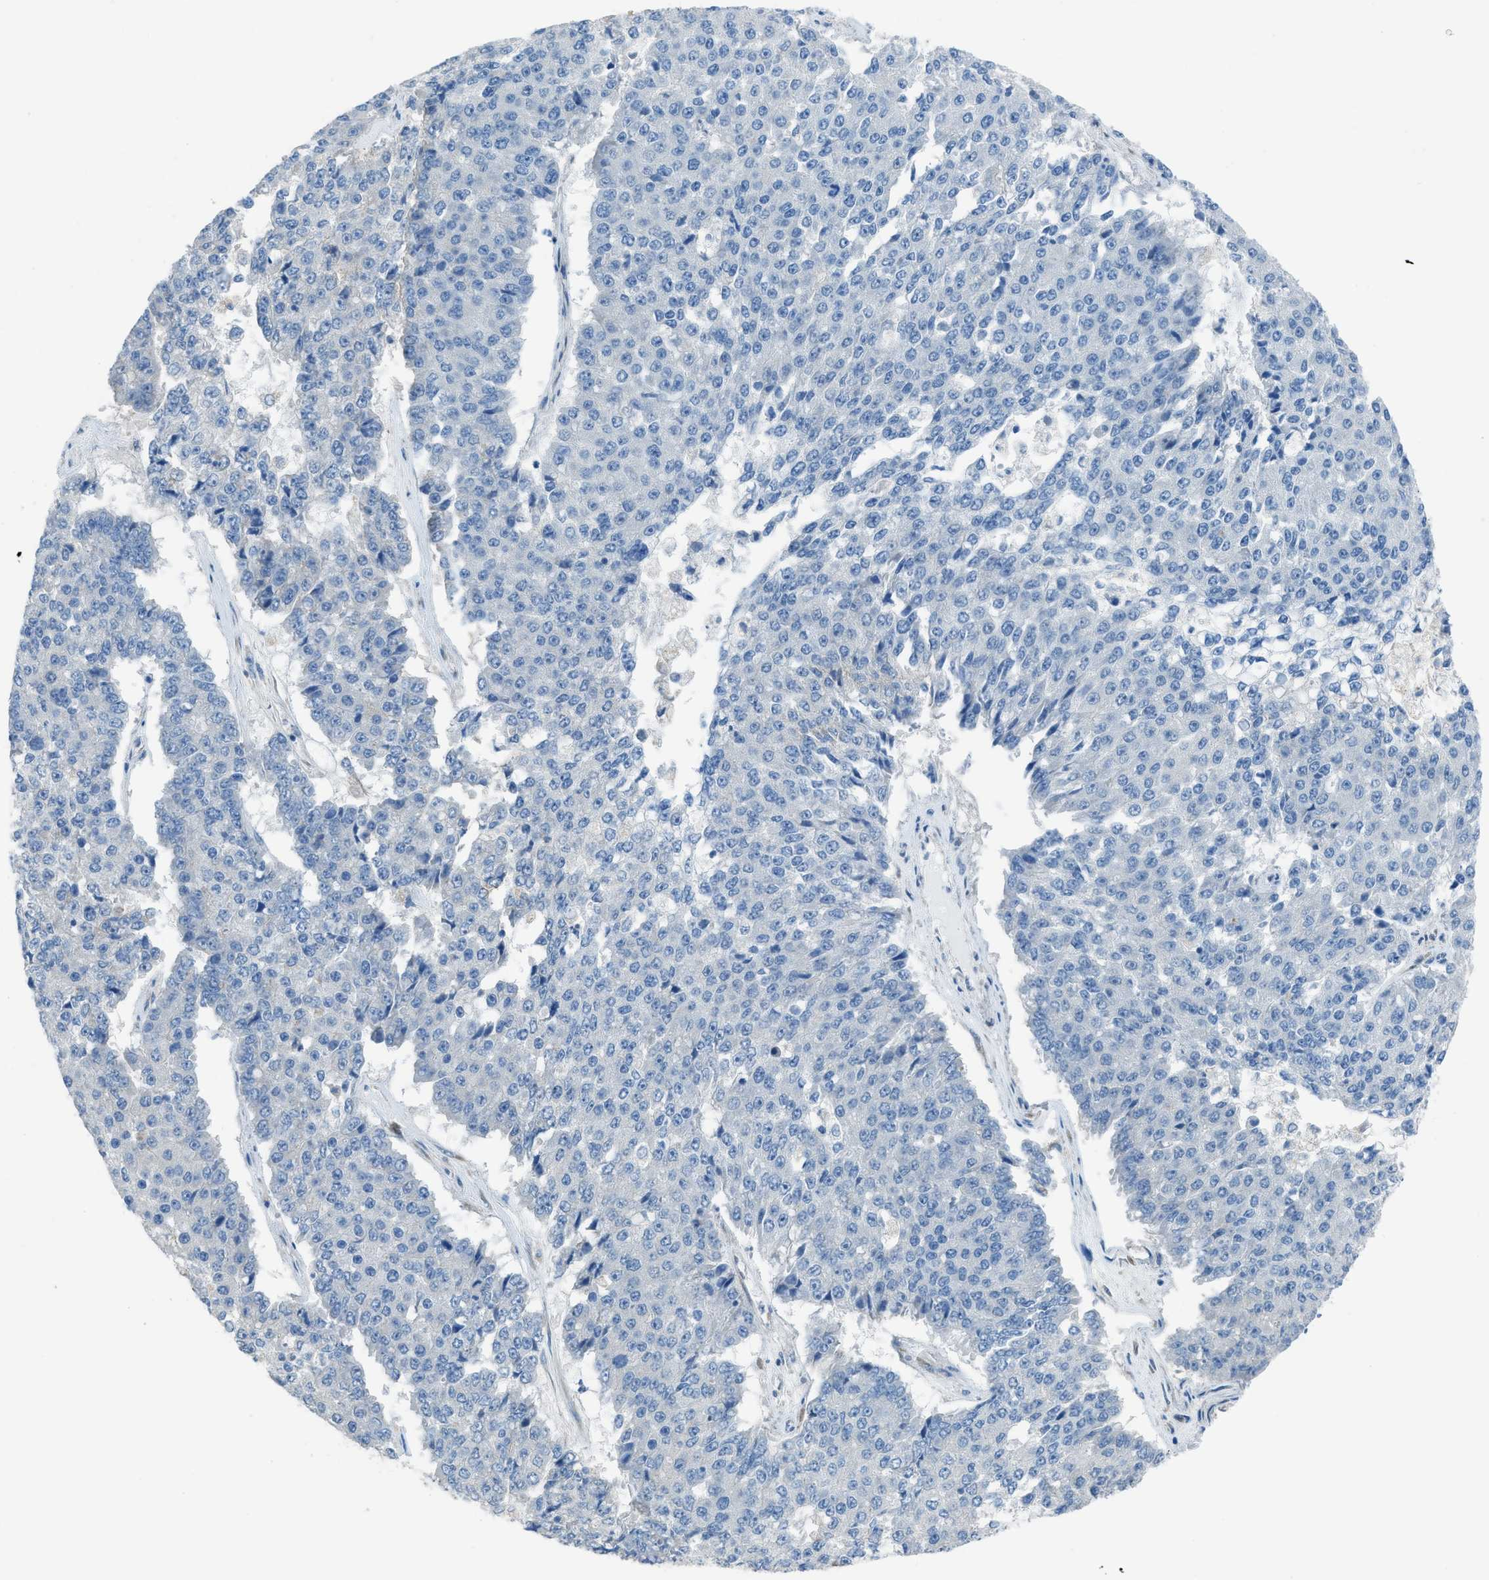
{"staining": {"intensity": "negative", "quantity": "none", "location": "none"}, "tissue": "pancreatic cancer", "cell_type": "Tumor cells", "image_type": "cancer", "snomed": [{"axis": "morphology", "description": "Adenocarcinoma, NOS"}, {"axis": "topography", "description": "Pancreas"}], "caption": "This is a image of IHC staining of adenocarcinoma (pancreatic), which shows no expression in tumor cells.", "gene": "PRKN", "patient": {"sex": "male", "age": 50}}